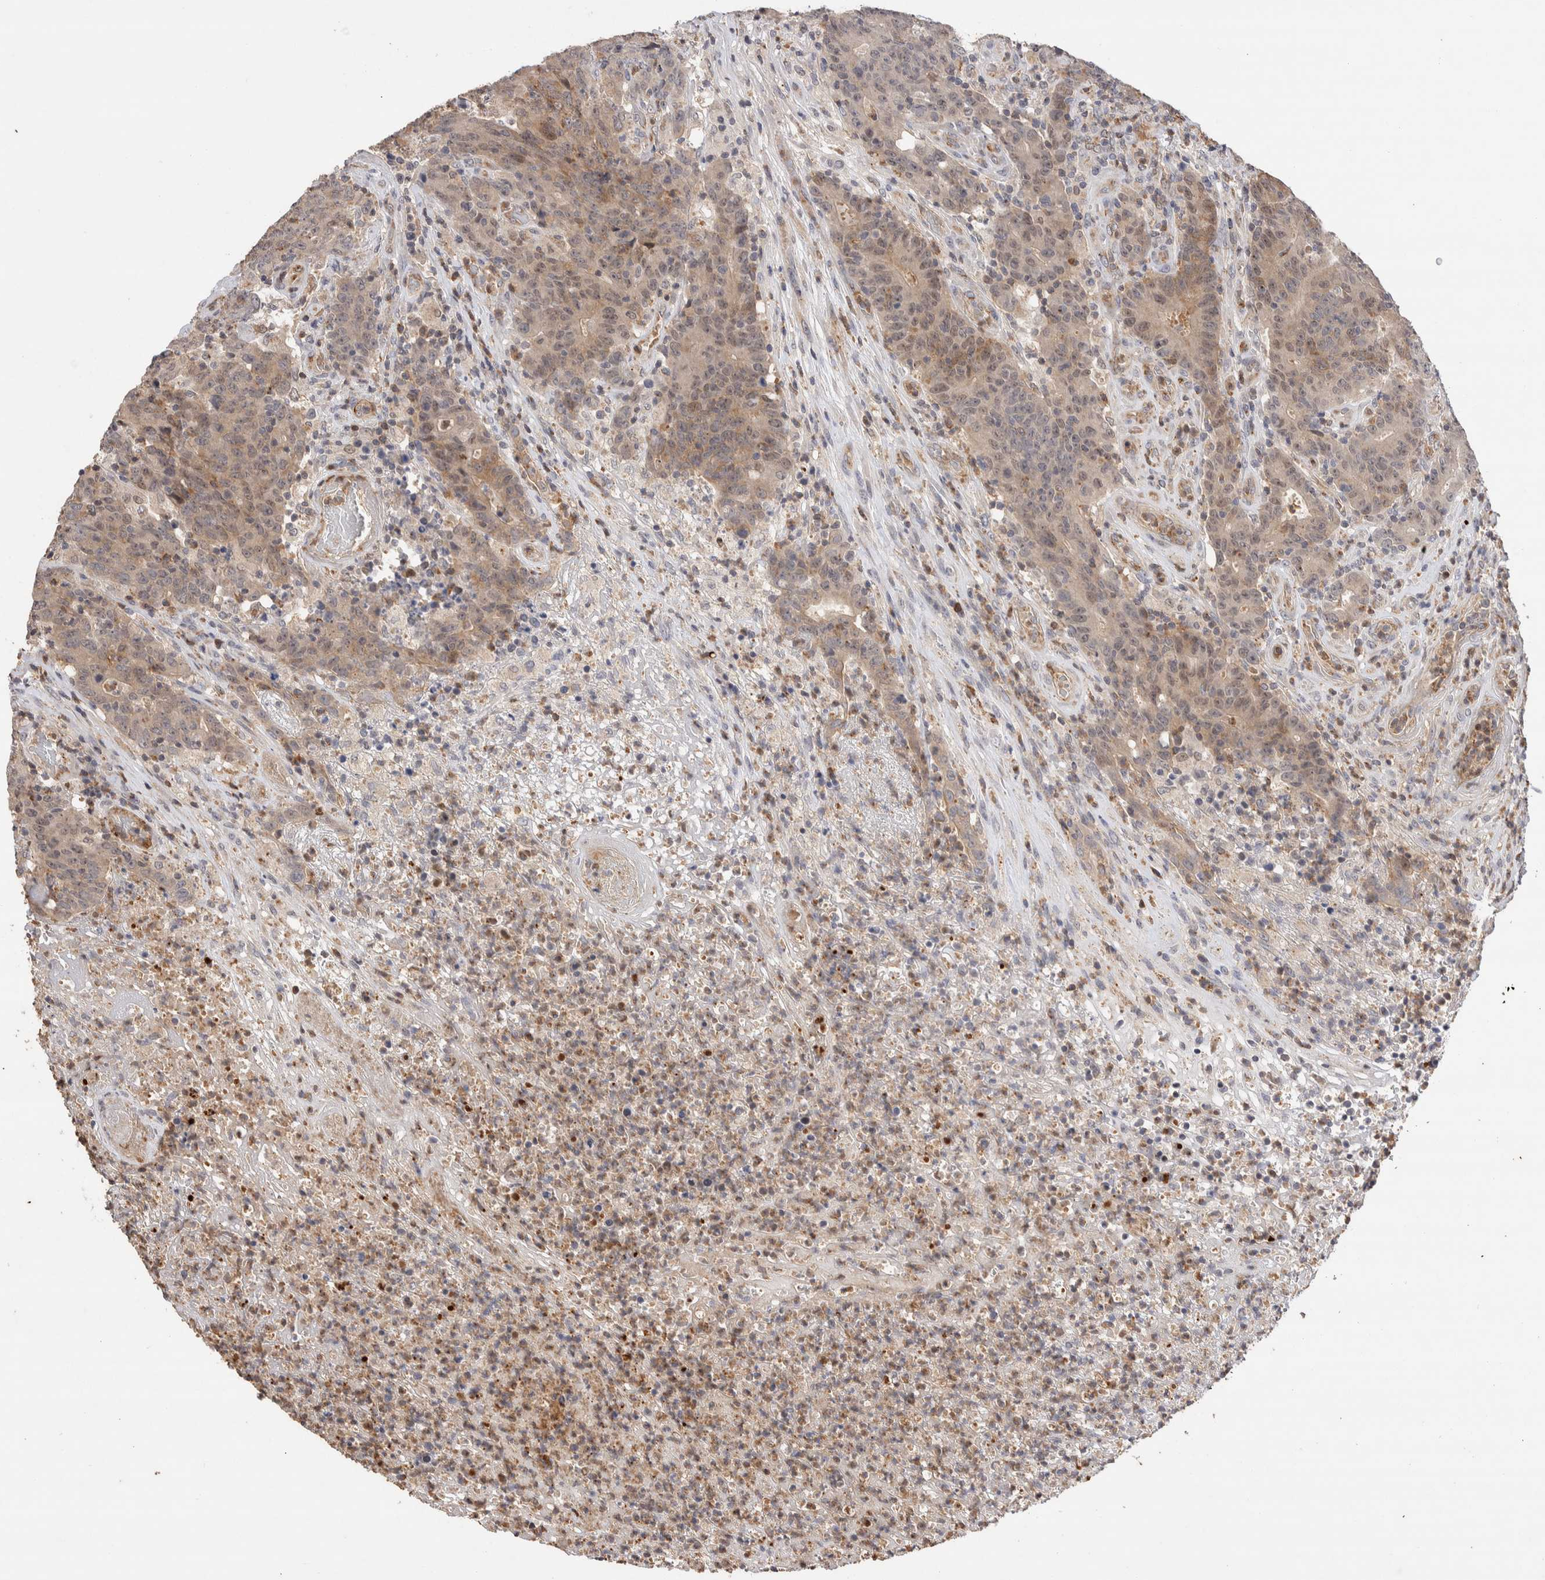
{"staining": {"intensity": "weak", "quantity": "25%-75%", "location": "cytoplasmic/membranous"}, "tissue": "colorectal cancer", "cell_type": "Tumor cells", "image_type": "cancer", "snomed": [{"axis": "morphology", "description": "Normal tissue, NOS"}, {"axis": "morphology", "description": "Adenocarcinoma, NOS"}, {"axis": "topography", "description": "Colon"}], "caption": "Approximately 25%-75% of tumor cells in human adenocarcinoma (colorectal) exhibit weak cytoplasmic/membranous protein positivity as visualized by brown immunohistochemical staining.", "gene": "NSMAF", "patient": {"sex": "female", "age": 75}}